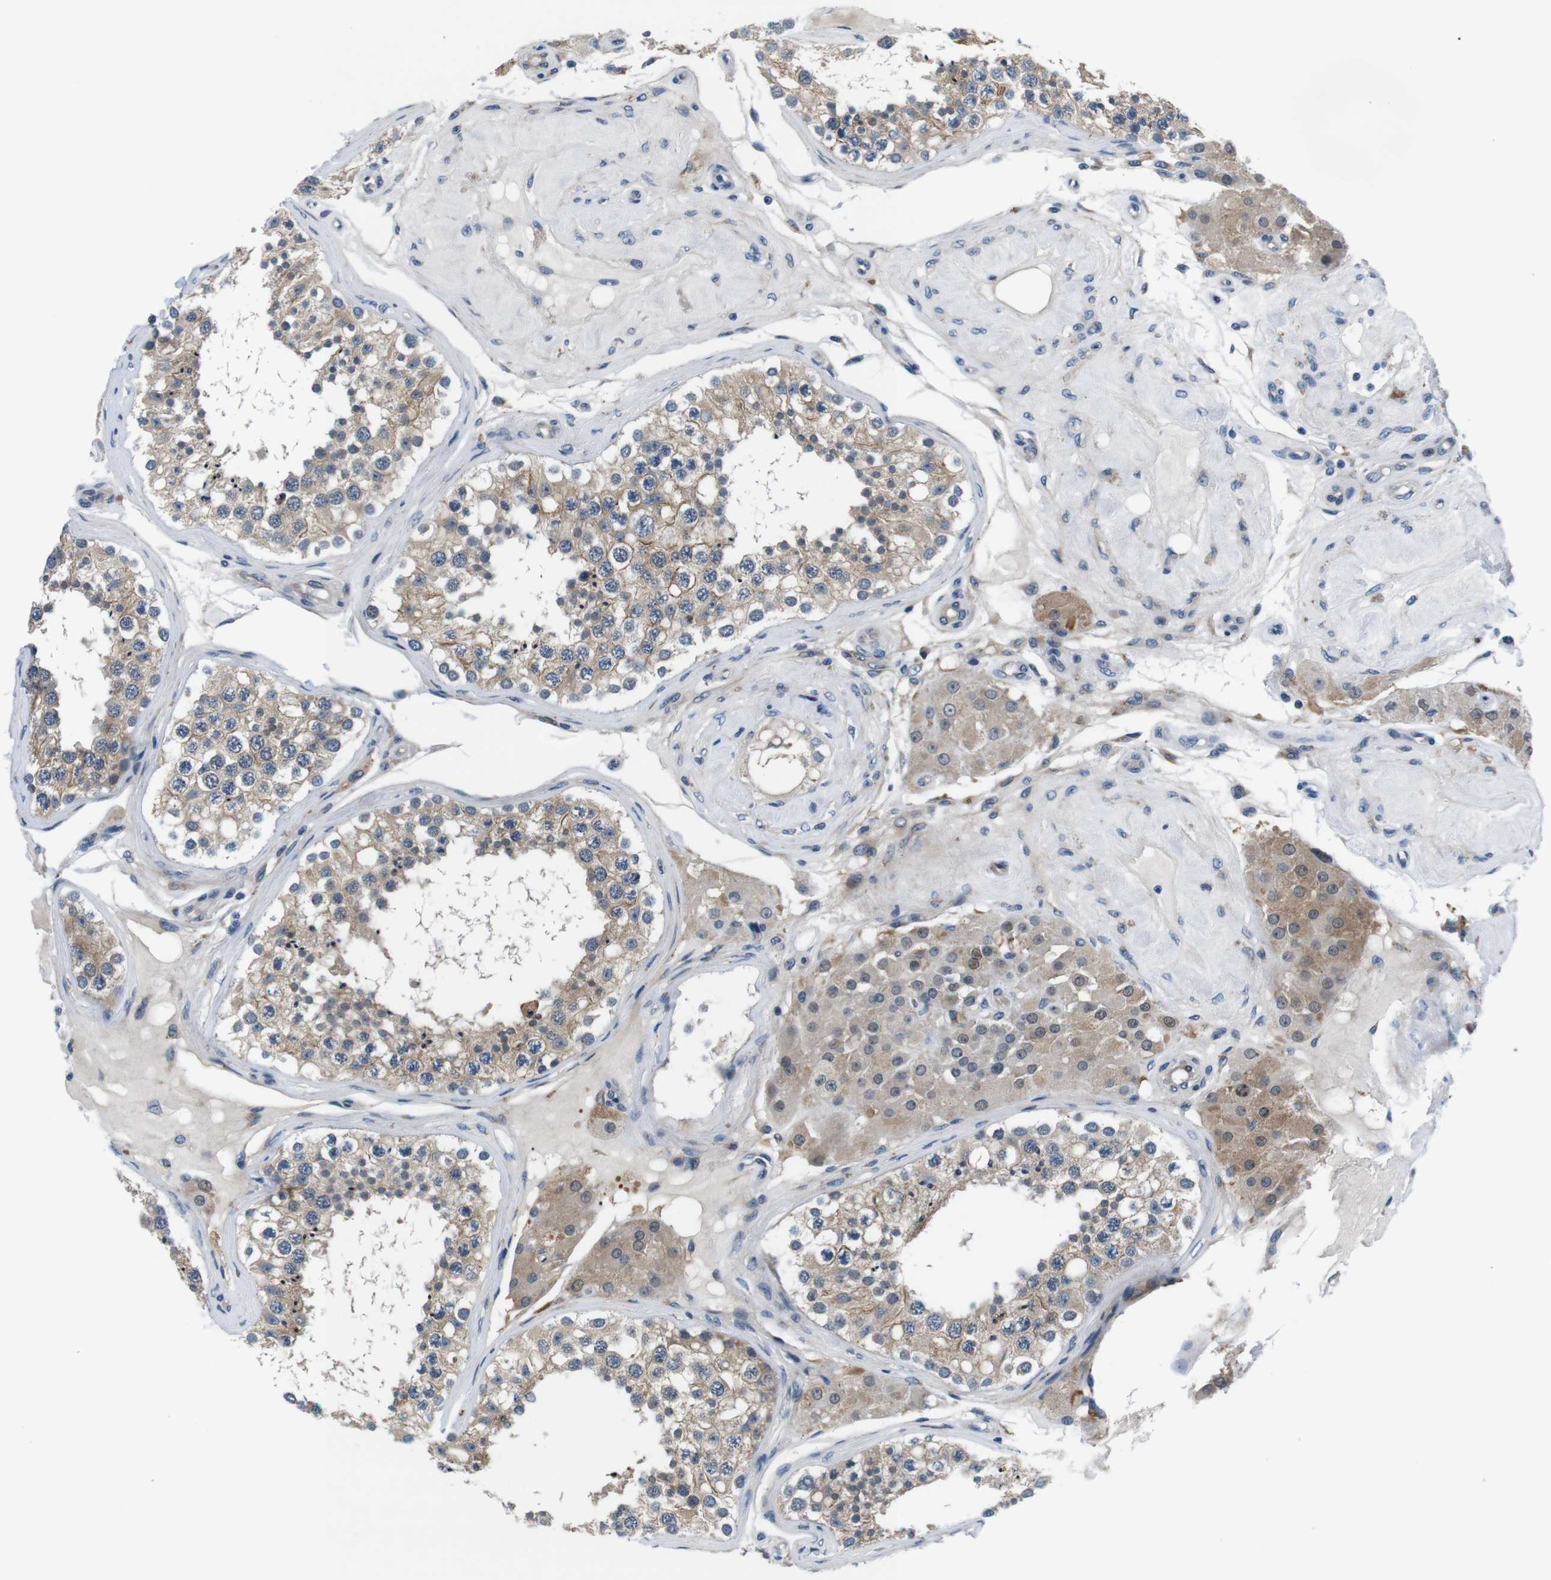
{"staining": {"intensity": "moderate", "quantity": ">75%", "location": "cytoplasmic/membranous"}, "tissue": "testis", "cell_type": "Cells in seminiferous ducts", "image_type": "normal", "snomed": [{"axis": "morphology", "description": "Normal tissue, NOS"}, {"axis": "topography", "description": "Testis"}], "caption": "Cells in seminiferous ducts display moderate cytoplasmic/membranous positivity in about >75% of cells in normal testis.", "gene": "JAK1", "patient": {"sex": "male", "age": 68}}